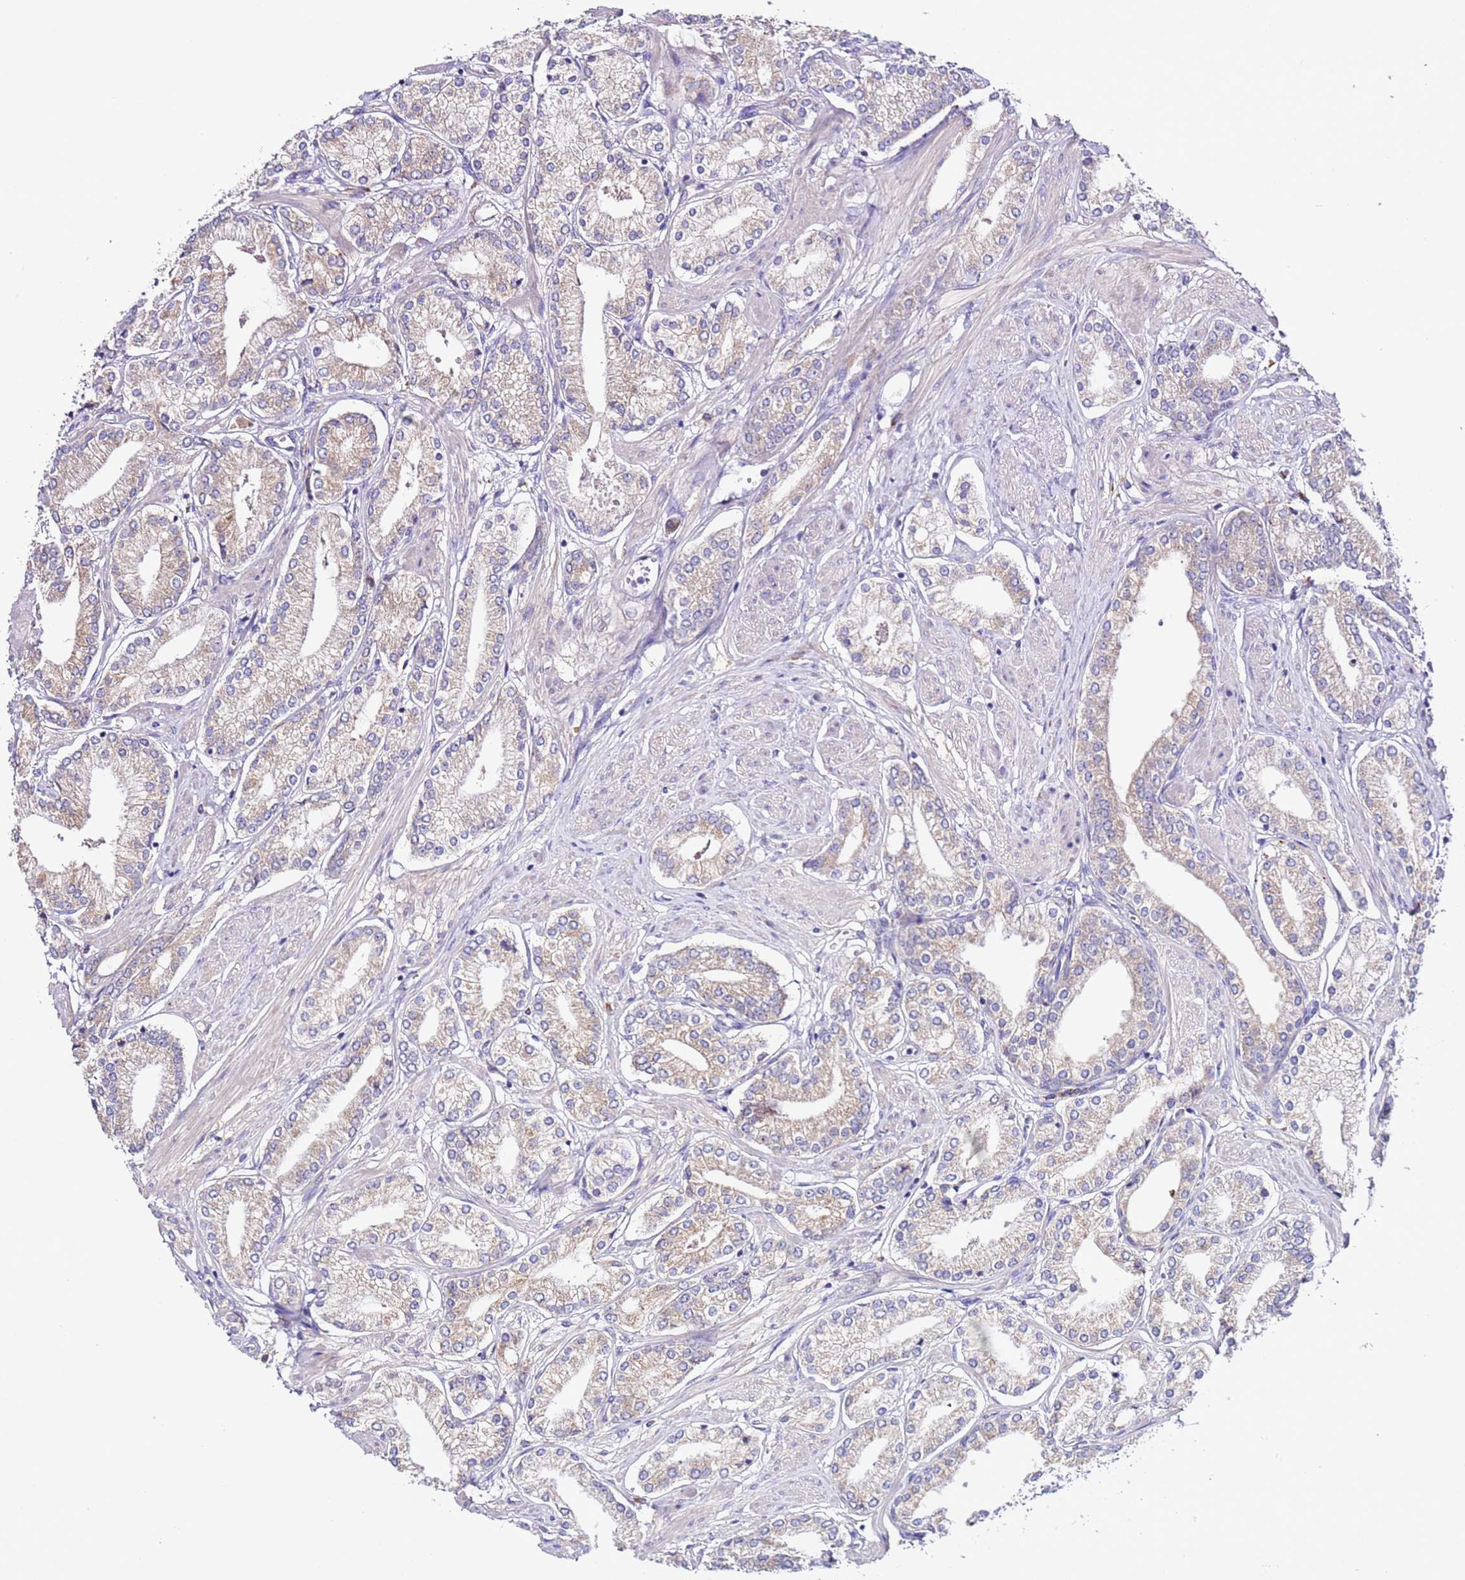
{"staining": {"intensity": "weak", "quantity": "<25%", "location": "cytoplasmic/membranous"}, "tissue": "prostate cancer", "cell_type": "Tumor cells", "image_type": "cancer", "snomed": [{"axis": "morphology", "description": "Adenocarcinoma, High grade"}, {"axis": "topography", "description": "Prostate and seminal vesicle, NOS"}], "caption": "Protein analysis of adenocarcinoma (high-grade) (prostate) reveals no significant positivity in tumor cells.", "gene": "SPCS1", "patient": {"sex": "male", "age": 64}}